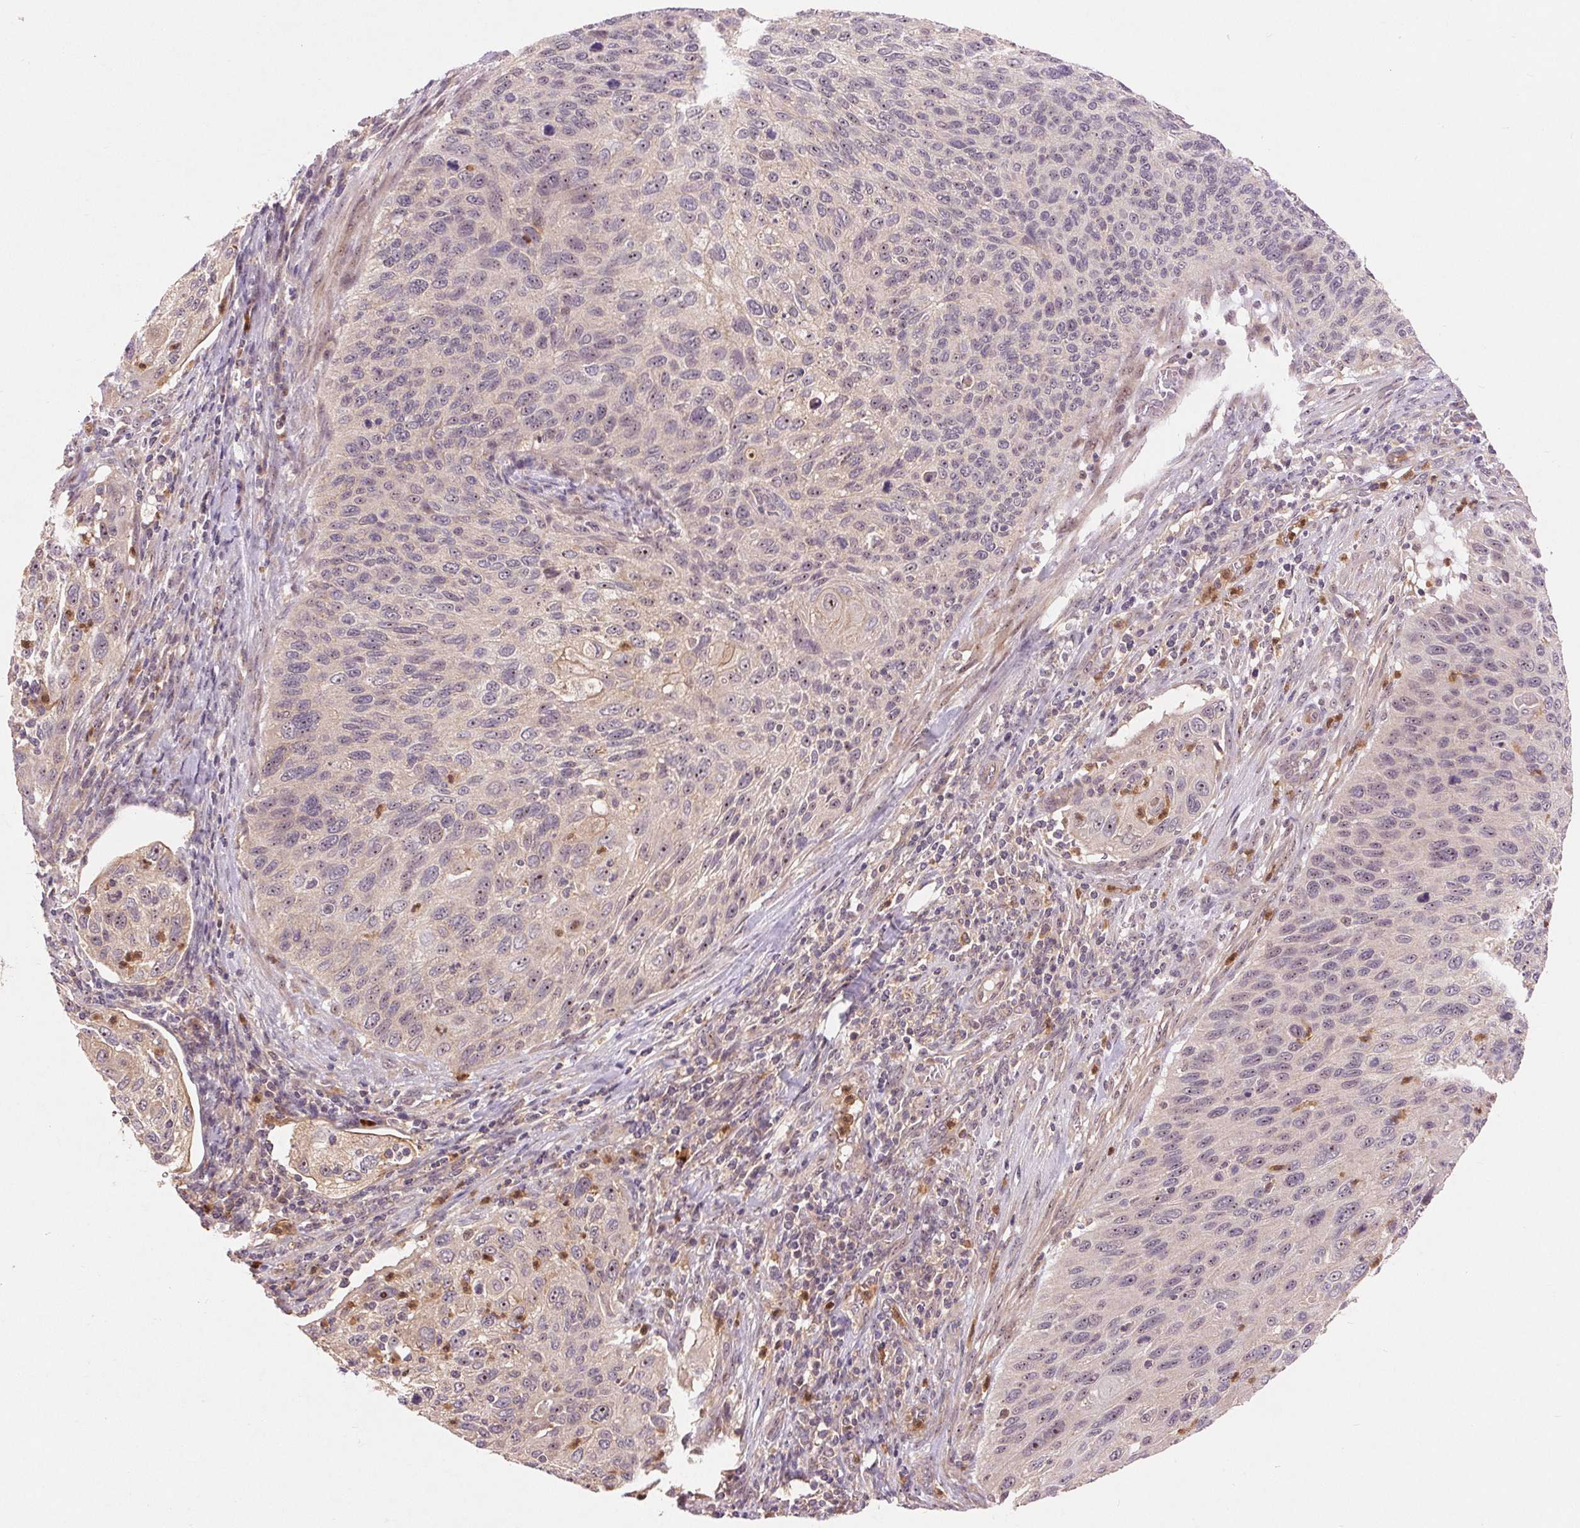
{"staining": {"intensity": "negative", "quantity": "none", "location": "none"}, "tissue": "cervical cancer", "cell_type": "Tumor cells", "image_type": "cancer", "snomed": [{"axis": "morphology", "description": "Squamous cell carcinoma, NOS"}, {"axis": "topography", "description": "Cervix"}], "caption": "High magnification brightfield microscopy of cervical cancer stained with DAB (brown) and counterstained with hematoxylin (blue): tumor cells show no significant staining.", "gene": "RANBP3L", "patient": {"sex": "female", "age": 70}}